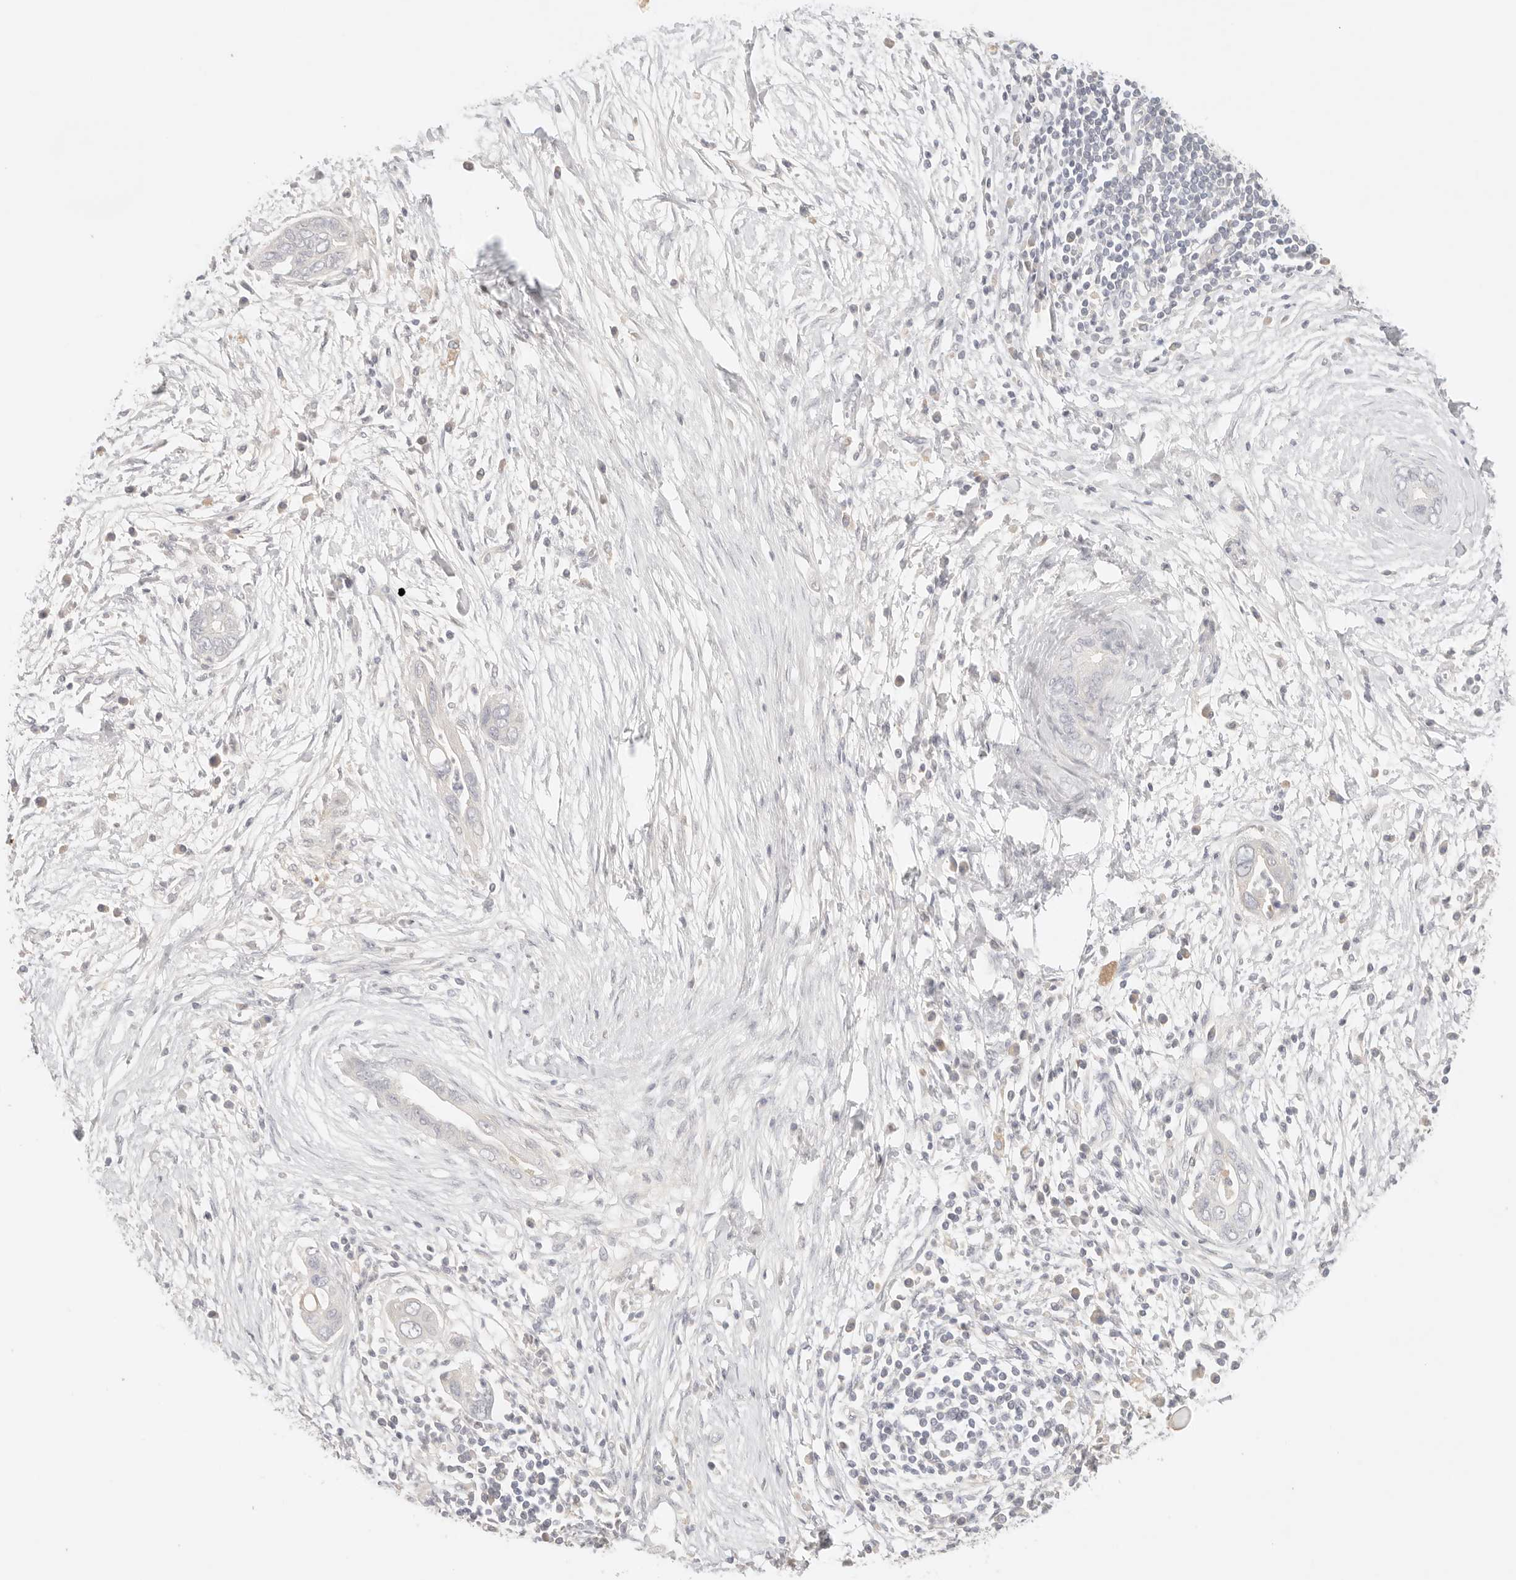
{"staining": {"intensity": "negative", "quantity": "none", "location": "none"}, "tissue": "pancreatic cancer", "cell_type": "Tumor cells", "image_type": "cancer", "snomed": [{"axis": "morphology", "description": "Adenocarcinoma, NOS"}, {"axis": "topography", "description": "Pancreas"}], "caption": "Histopathology image shows no significant protein expression in tumor cells of pancreatic cancer.", "gene": "SPHK1", "patient": {"sex": "male", "age": 75}}